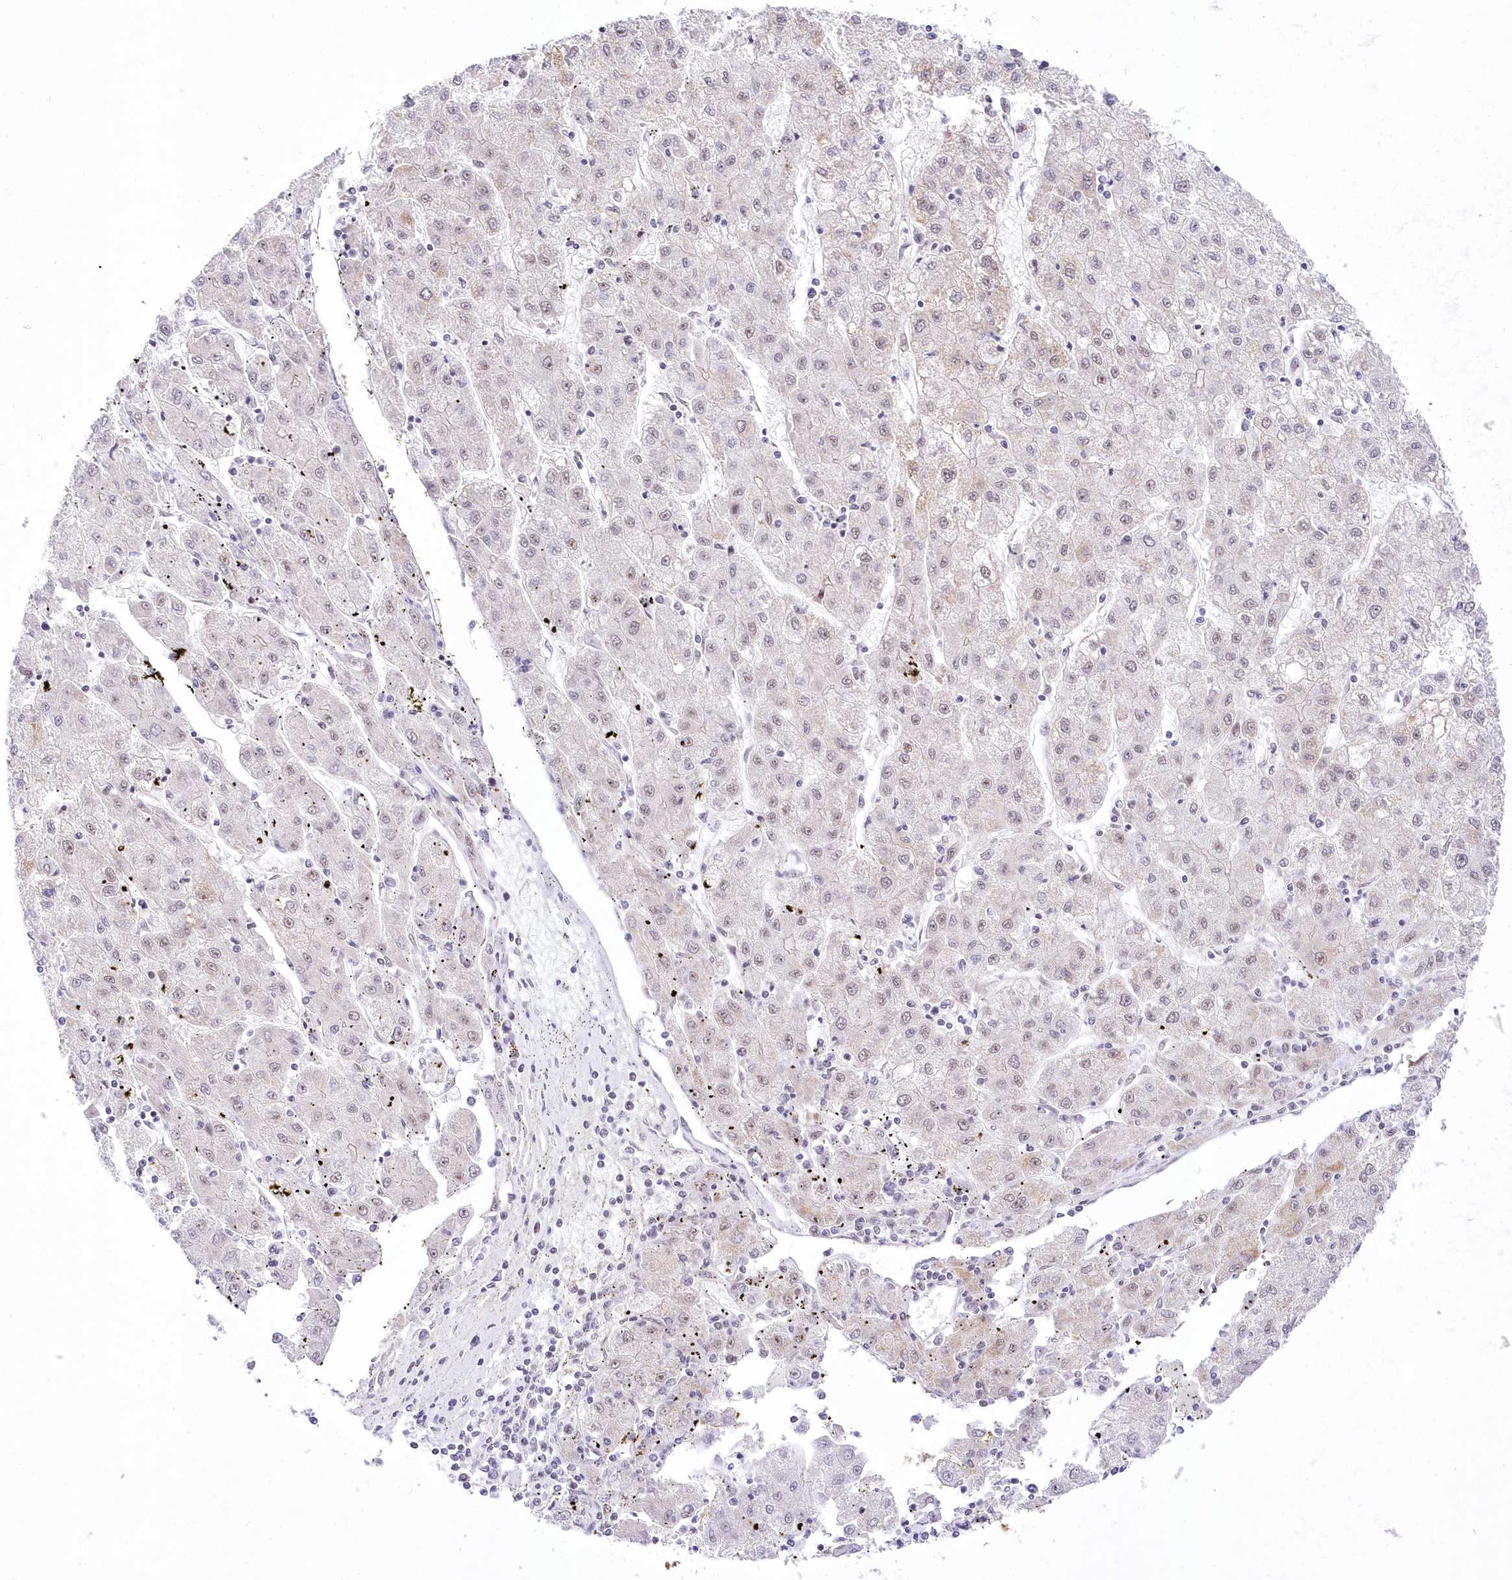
{"staining": {"intensity": "moderate", "quantity": "<25%", "location": "cytoplasmic/membranous,nuclear"}, "tissue": "liver cancer", "cell_type": "Tumor cells", "image_type": "cancer", "snomed": [{"axis": "morphology", "description": "Carcinoma, Hepatocellular, NOS"}, {"axis": "topography", "description": "Liver"}], "caption": "Approximately <25% of tumor cells in hepatocellular carcinoma (liver) show moderate cytoplasmic/membranous and nuclear protein positivity as visualized by brown immunohistochemical staining.", "gene": "NSUN2", "patient": {"sex": "male", "age": 72}}